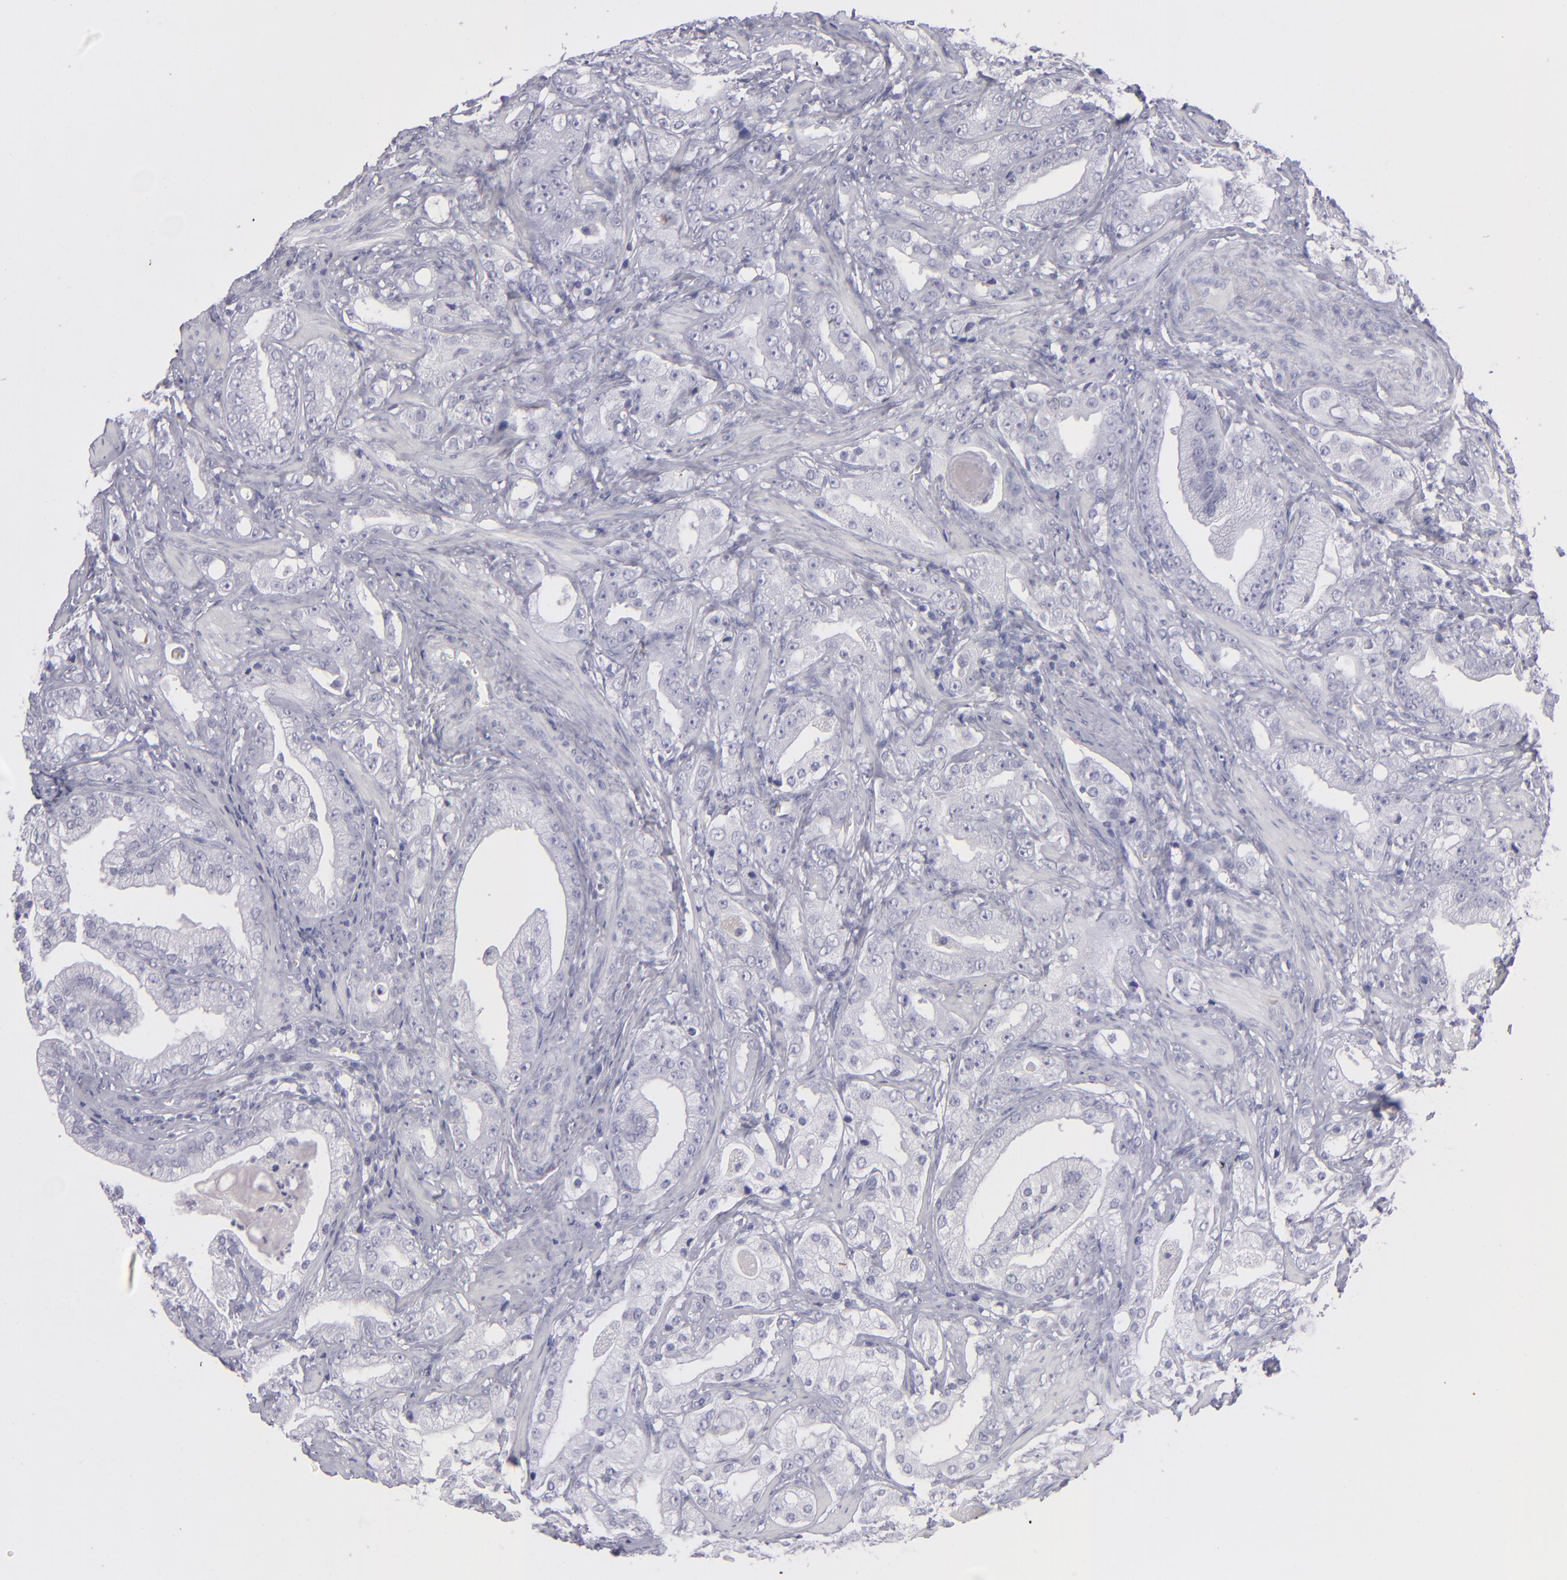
{"staining": {"intensity": "negative", "quantity": "none", "location": "none"}, "tissue": "prostate cancer", "cell_type": "Tumor cells", "image_type": "cancer", "snomed": [{"axis": "morphology", "description": "Adenocarcinoma, Low grade"}, {"axis": "topography", "description": "Prostate"}], "caption": "This is a image of immunohistochemistry staining of prostate cancer (adenocarcinoma (low-grade)), which shows no positivity in tumor cells. The staining is performed using DAB (3,3'-diaminobenzidine) brown chromogen with nuclei counter-stained in using hematoxylin.", "gene": "ITGB4", "patient": {"sex": "male", "age": 59}}